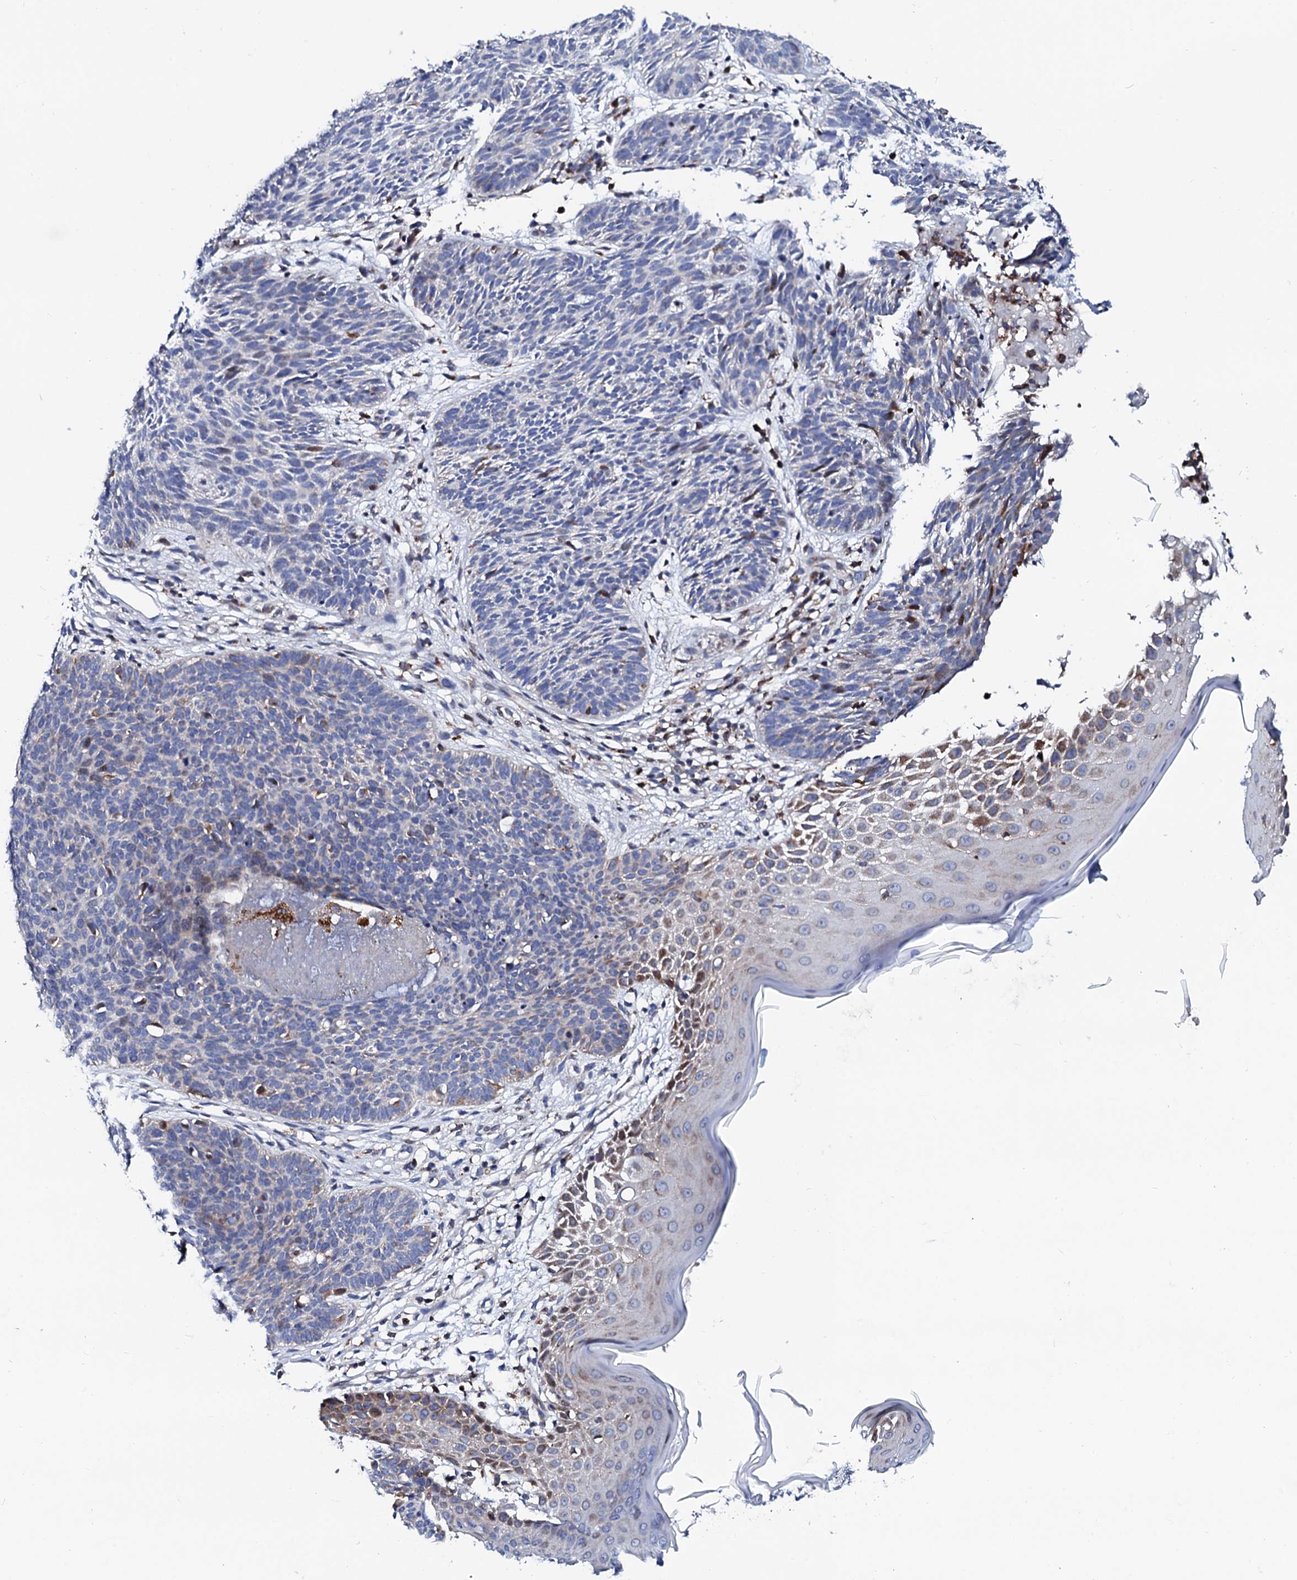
{"staining": {"intensity": "negative", "quantity": "none", "location": "none"}, "tissue": "skin cancer", "cell_type": "Tumor cells", "image_type": "cancer", "snomed": [{"axis": "morphology", "description": "Basal cell carcinoma"}, {"axis": "topography", "description": "Skin"}], "caption": "This is an immunohistochemistry (IHC) photomicrograph of human skin cancer (basal cell carcinoma). There is no staining in tumor cells.", "gene": "TCIRG1", "patient": {"sex": "female", "age": 66}}